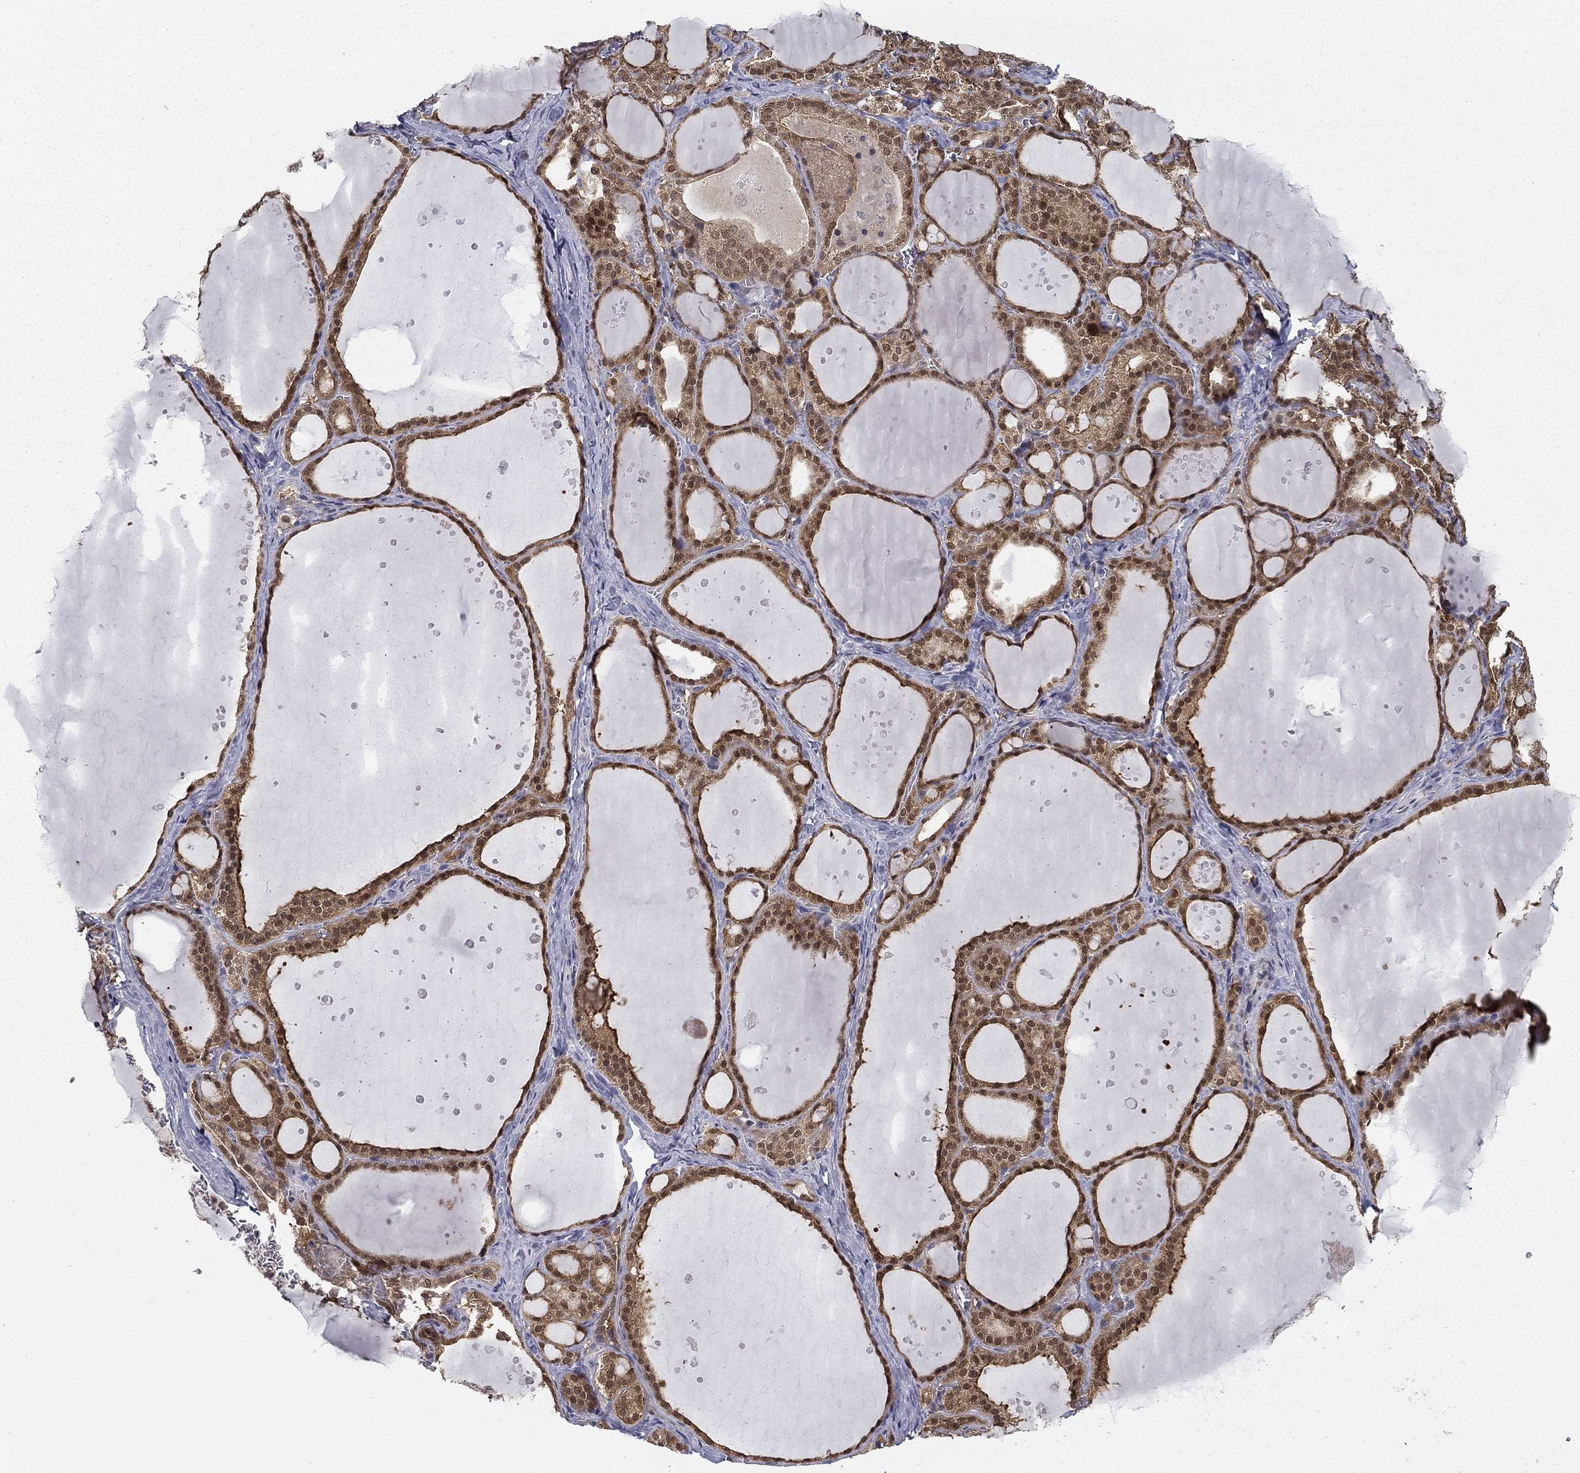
{"staining": {"intensity": "moderate", "quantity": ">75%", "location": "cytoplasmic/membranous,nuclear"}, "tissue": "thyroid gland", "cell_type": "Glandular cells", "image_type": "normal", "snomed": [{"axis": "morphology", "description": "Normal tissue, NOS"}, {"axis": "topography", "description": "Thyroid gland"}], "caption": "A medium amount of moderate cytoplasmic/membranous,nuclear expression is seen in about >75% of glandular cells in normal thyroid gland. (Brightfield microscopy of DAB IHC at high magnification).", "gene": "NIT2", "patient": {"sex": "male", "age": 63}}